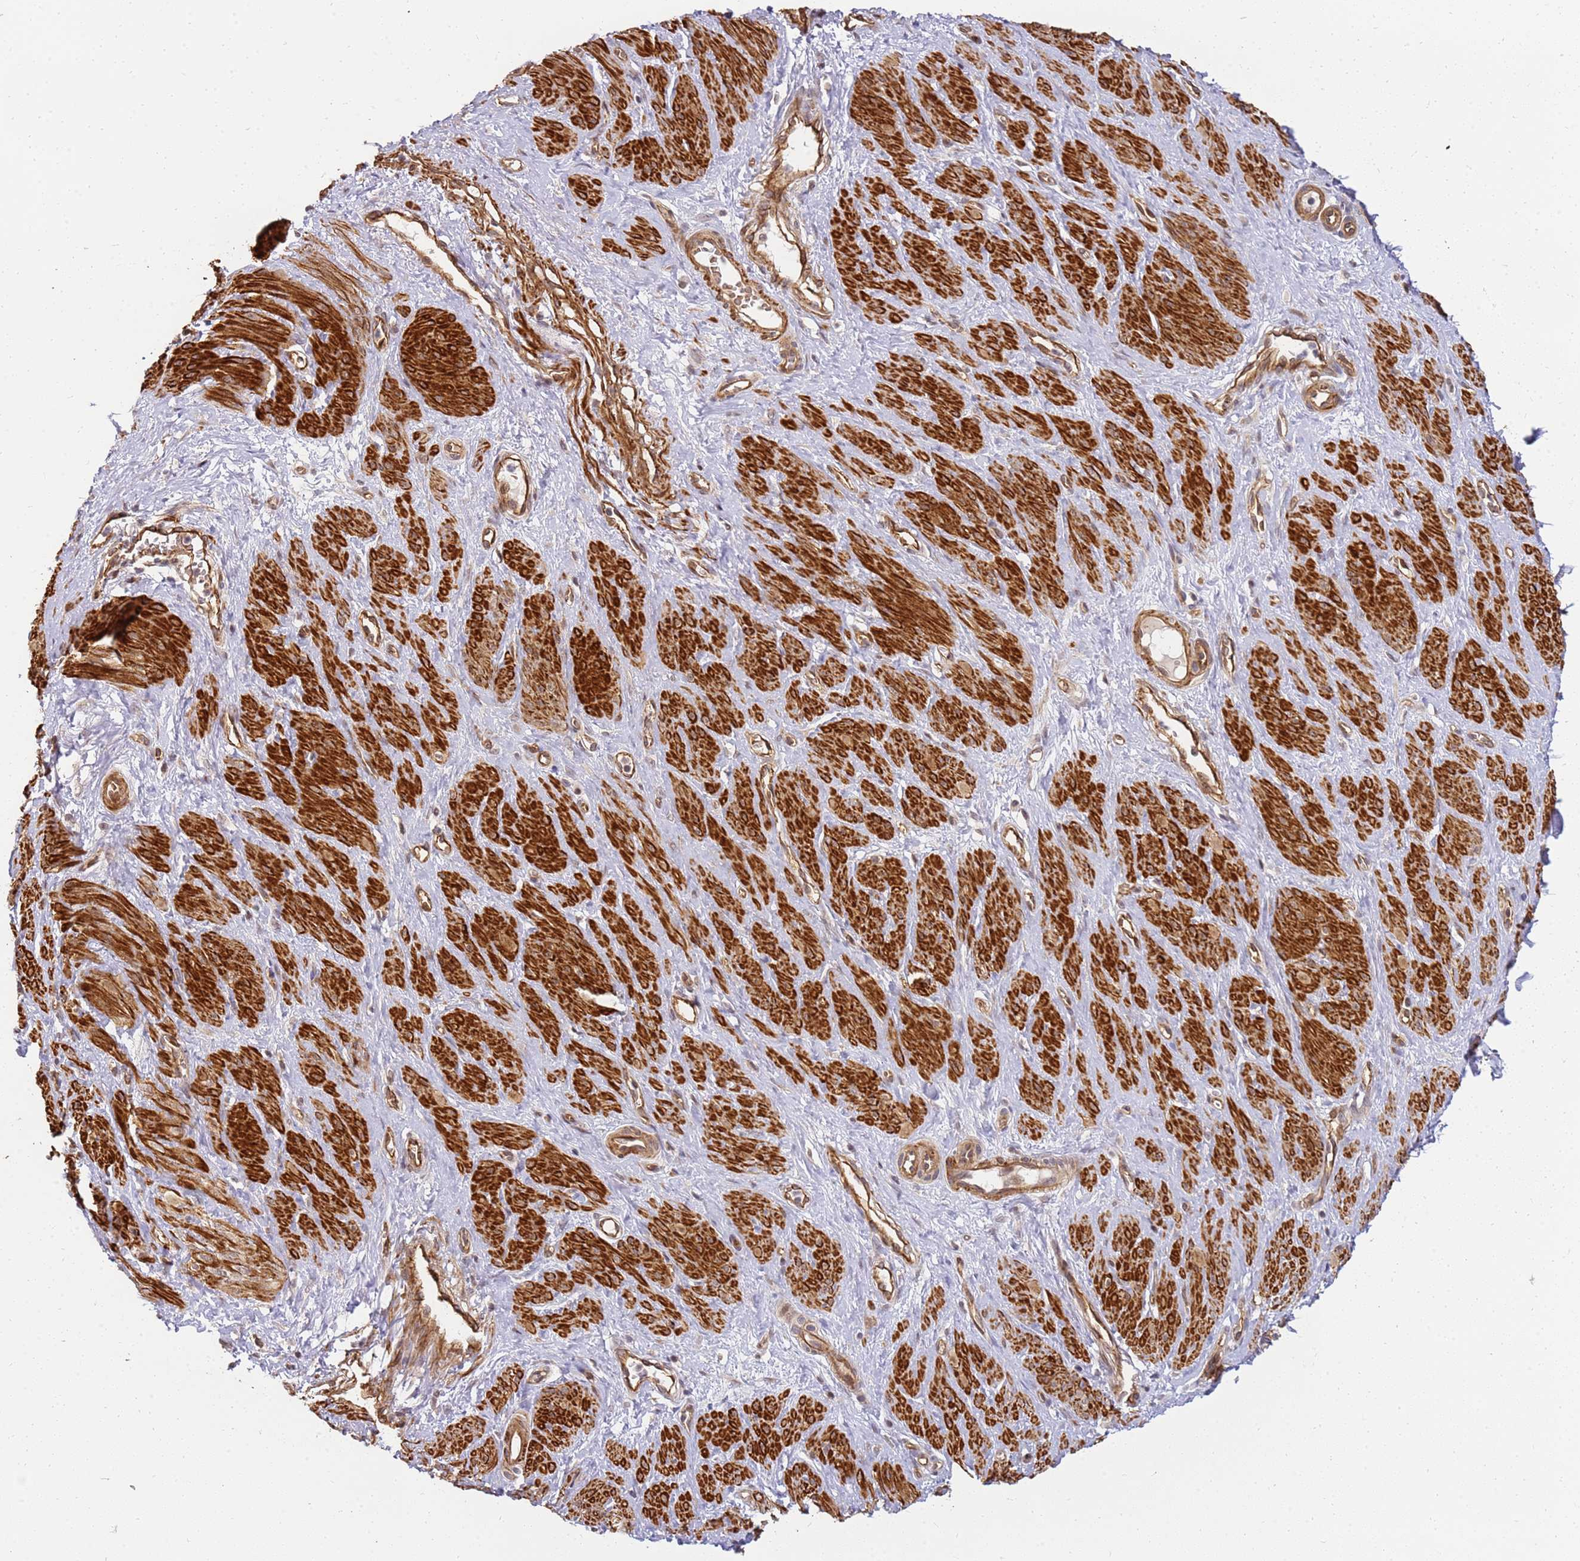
{"staining": {"intensity": "strong", "quantity": "25%-75%", "location": "cytoplasmic/membranous"}, "tissue": "smooth muscle", "cell_type": "Smooth muscle cells", "image_type": "normal", "snomed": [{"axis": "morphology", "description": "Normal tissue, NOS"}, {"axis": "topography", "description": "Smooth muscle"}, {"axis": "topography", "description": "Uterus"}], "caption": "Immunohistochemistry of benign human smooth muscle reveals high levels of strong cytoplasmic/membranous staining in about 25%-75% of smooth muscle cells.", "gene": "ST18", "patient": {"sex": "female", "age": 39}}